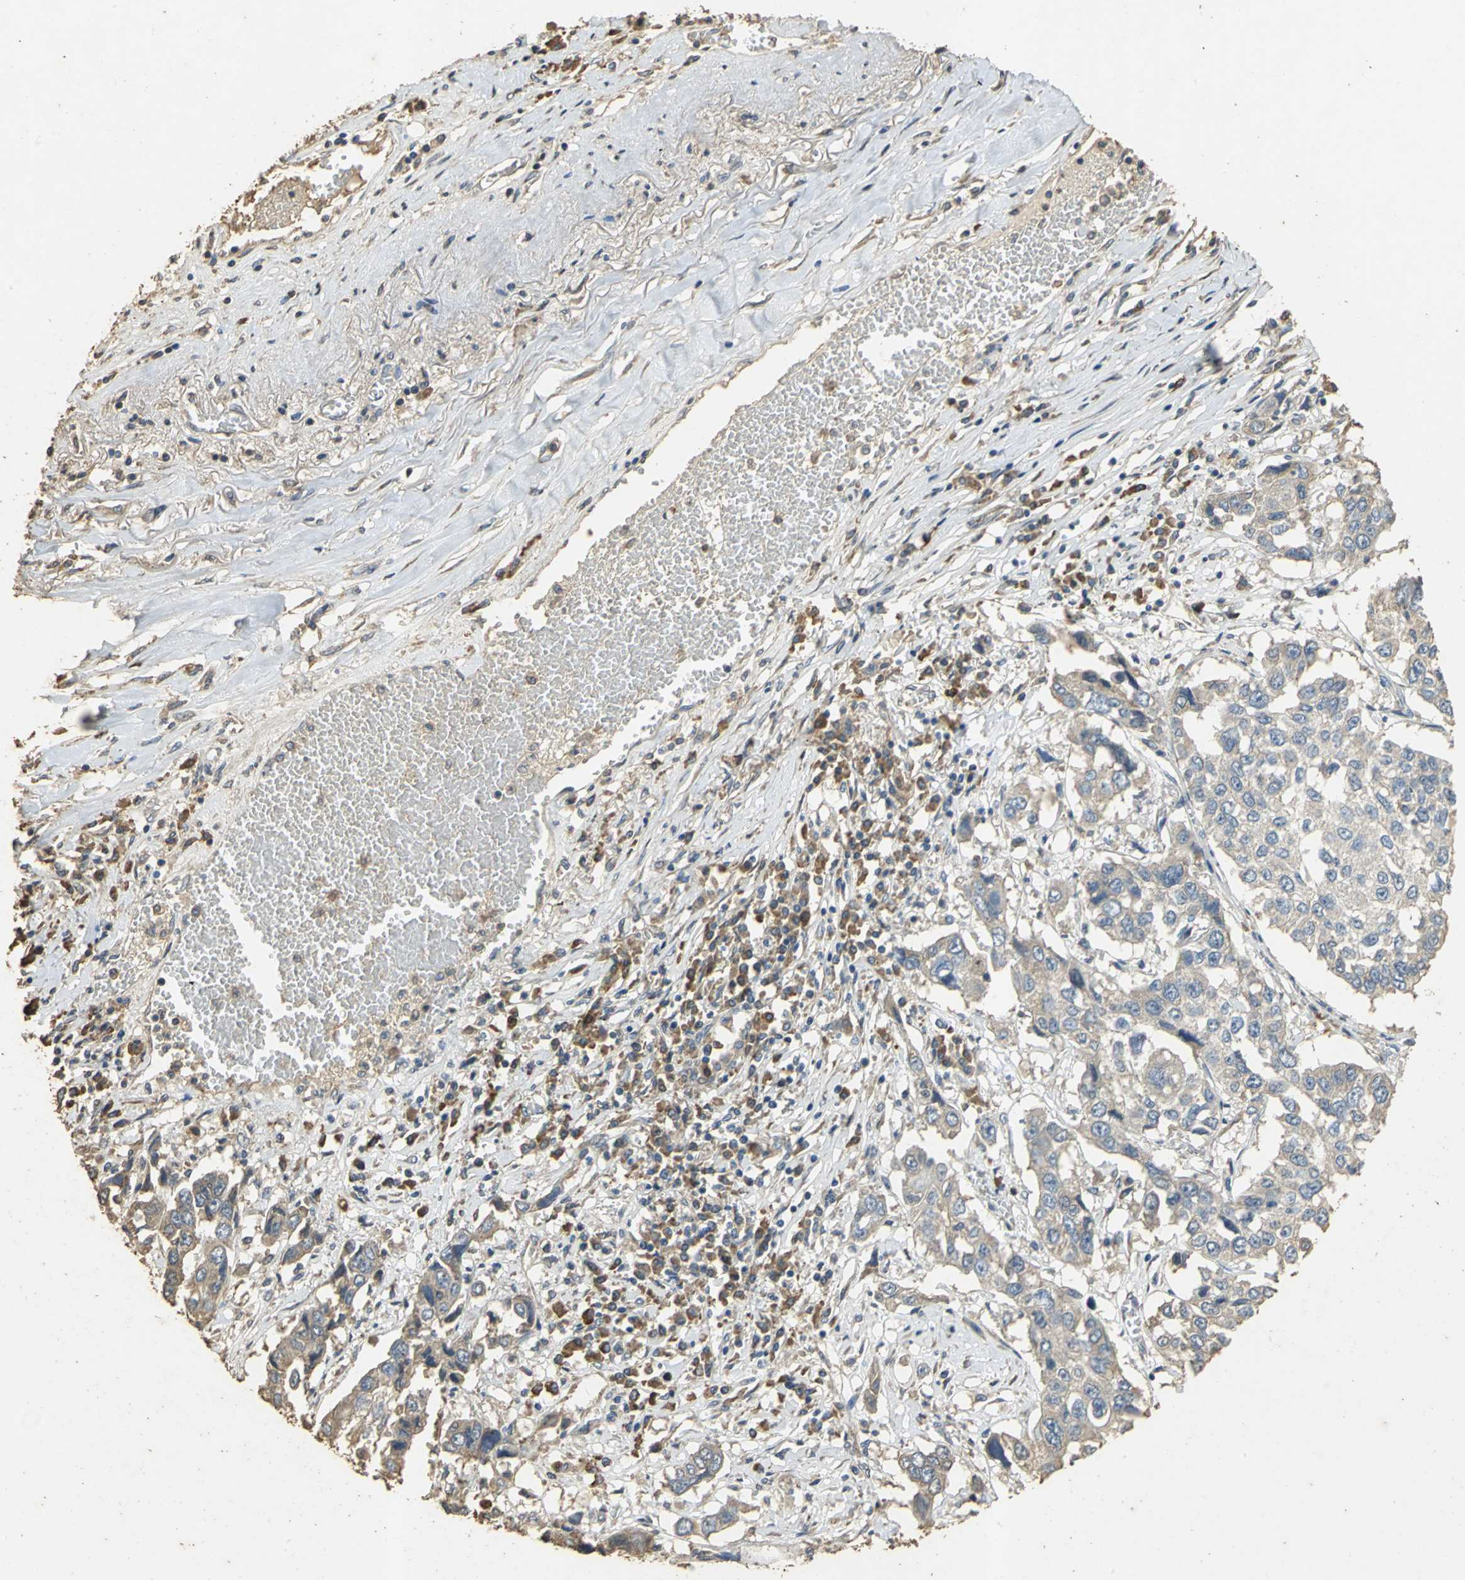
{"staining": {"intensity": "weak", "quantity": "25%-75%", "location": "cytoplasmic/membranous"}, "tissue": "lung cancer", "cell_type": "Tumor cells", "image_type": "cancer", "snomed": [{"axis": "morphology", "description": "Squamous cell carcinoma, NOS"}, {"axis": "topography", "description": "Lung"}], "caption": "A micrograph of lung squamous cell carcinoma stained for a protein demonstrates weak cytoplasmic/membranous brown staining in tumor cells. (DAB (3,3'-diaminobenzidine) = brown stain, brightfield microscopy at high magnification).", "gene": "ACSL4", "patient": {"sex": "male", "age": 71}}